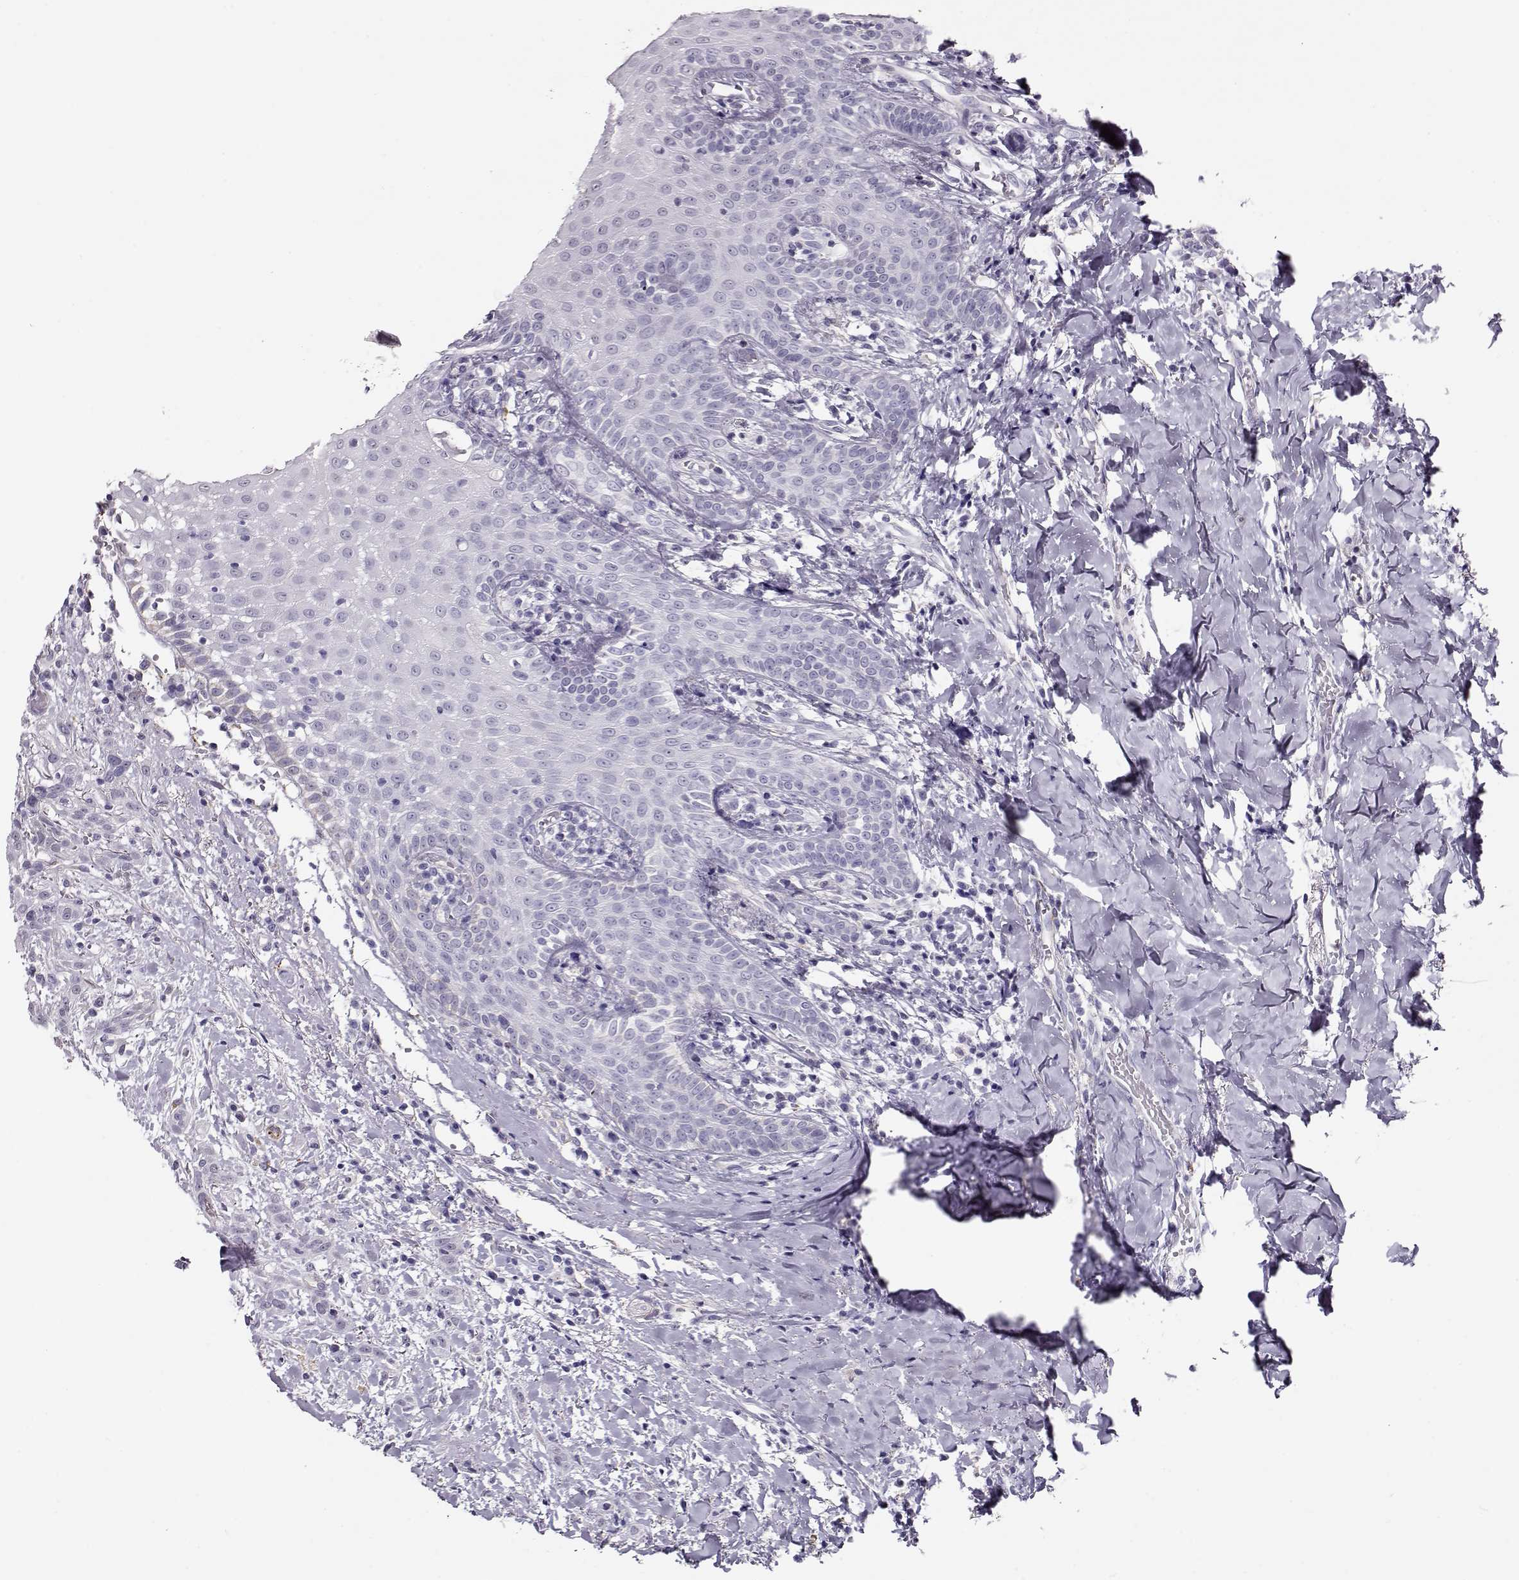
{"staining": {"intensity": "negative", "quantity": "none", "location": "none"}, "tissue": "head and neck cancer", "cell_type": "Tumor cells", "image_type": "cancer", "snomed": [{"axis": "morphology", "description": "Normal tissue, NOS"}, {"axis": "morphology", "description": "Squamous cell carcinoma, NOS"}, {"axis": "topography", "description": "Oral tissue"}, {"axis": "topography", "description": "Salivary gland"}, {"axis": "topography", "description": "Head-Neck"}], "caption": "The image displays no significant positivity in tumor cells of head and neck cancer (squamous cell carcinoma). (DAB immunohistochemistry (IHC) with hematoxylin counter stain).", "gene": "RBM44", "patient": {"sex": "female", "age": 62}}